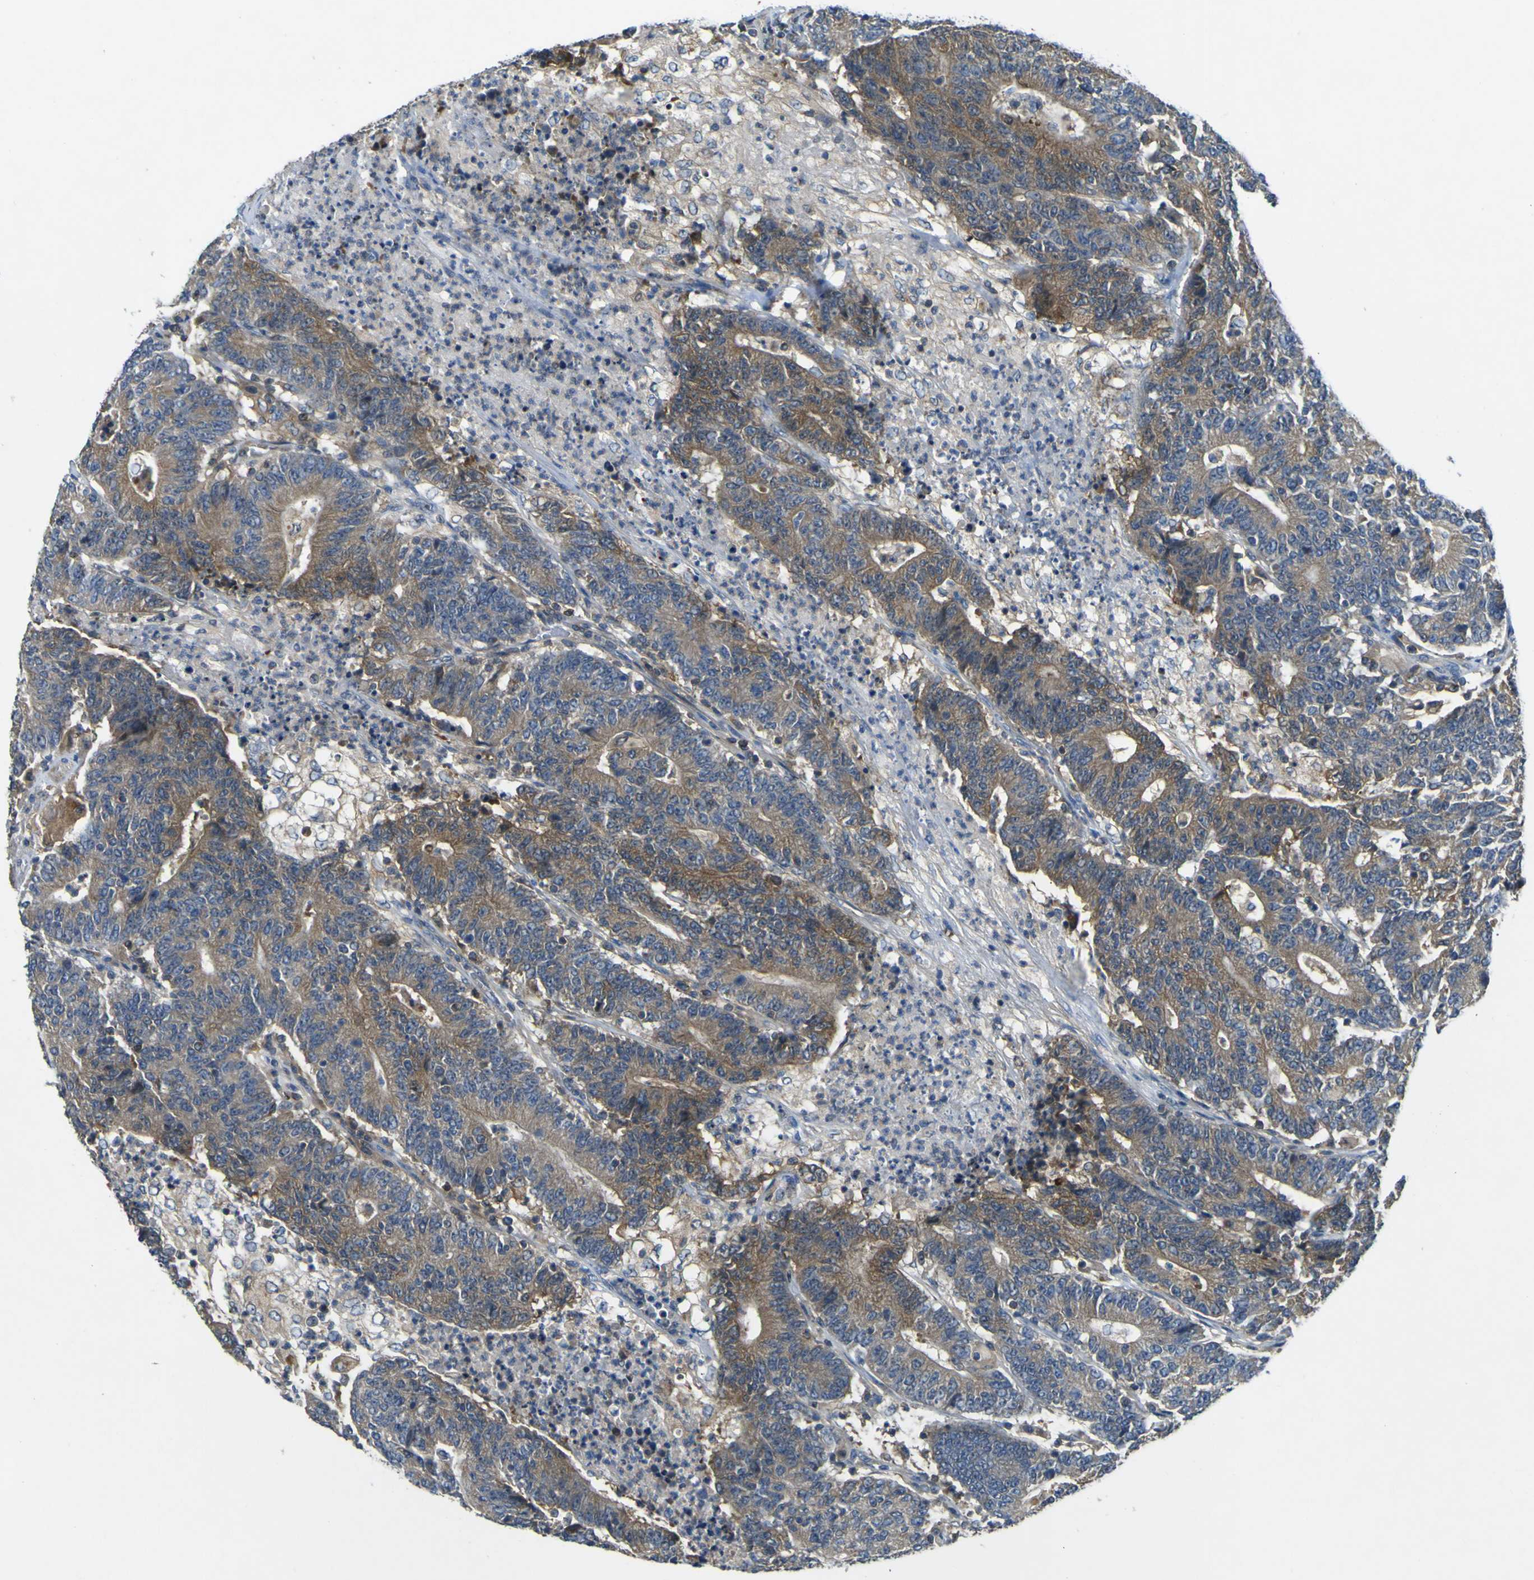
{"staining": {"intensity": "moderate", "quantity": ">75%", "location": "cytoplasmic/membranous"}, "tissue": "colorectal cancer", "cell_type": "Tumor cells", "image_type": "cancer", "snomed": [{"axis": "morphology", "description": "Normal tissue, NOS"}, {"axis": "morphology", "description": "Adenocarcinoma, NOS"}, {"axis": "topography", "description": "Colon"}], "caption": "An image of colorectal cancer stained for a protein displays moderate cytoplasmic/membranous brown staining in tumor cells. (IHC, brightfield microscopy, high magnification).", "gene": "EML2", "patient": {"sex": "female", "age": 75}}